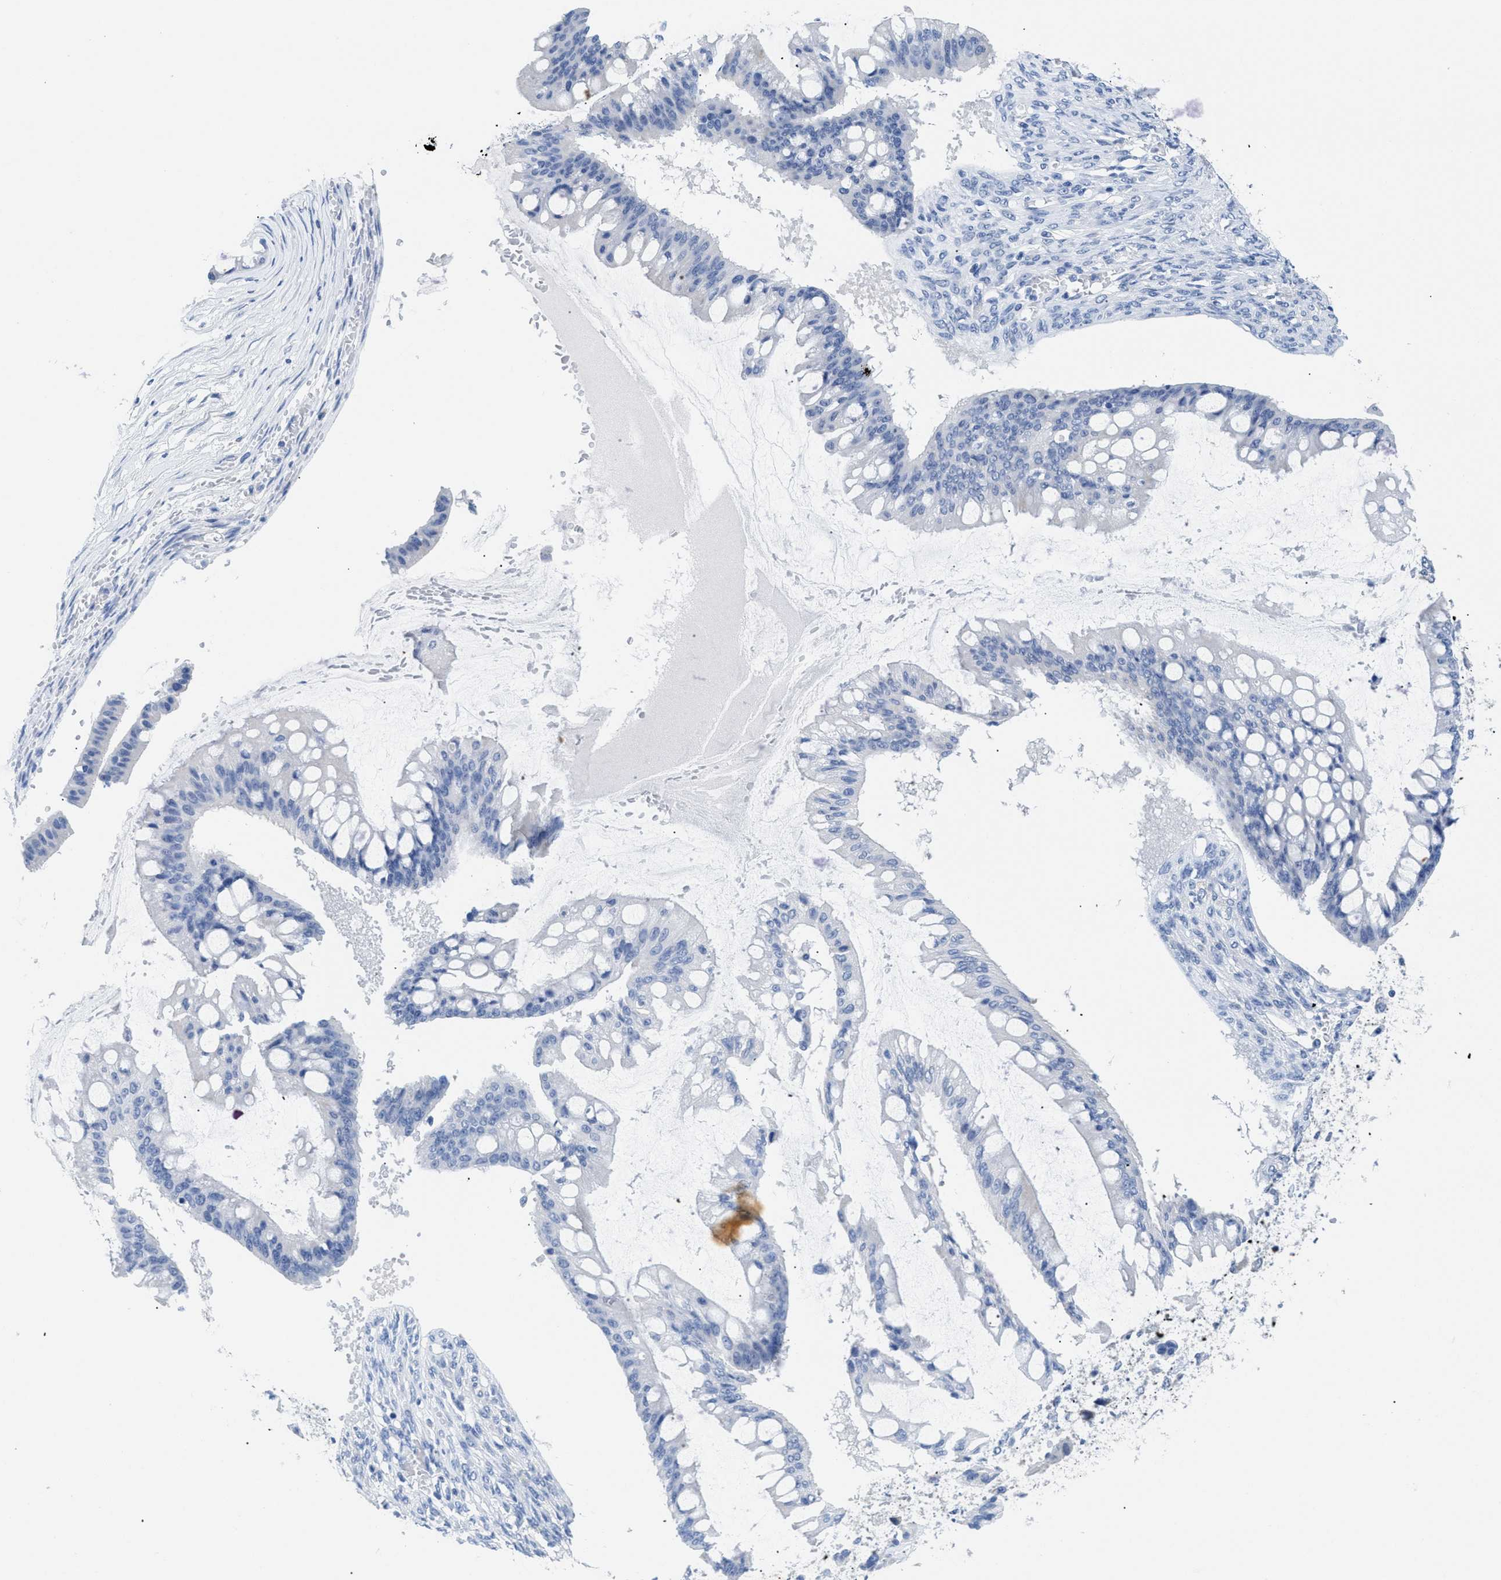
{"staining": {"intensity": "negative", "quantity": "none", "location": "none"}, "tissue": "ovarian cancer", "cell_type": "Tumor cells", "image_type": "cancer", "snomed": [{"axis": "morphology", "description": "Cystadenocarcinoma, mucinous, NOS"}, {"axis": "topography", "description": "Ovary"}], "caption": "There is no significant expression in tumor cells of ovarian mucinous cystadenocarcinoma. The staining was performed using DAB (3,3'-diaminobenzidine) to visualize the protein expression in brown, while the nuclei were stained in blue with hematoxylin (Magnification: 20x).", "gene": "APOBEC2", "patient": {"sex": "female", "age": 73}}